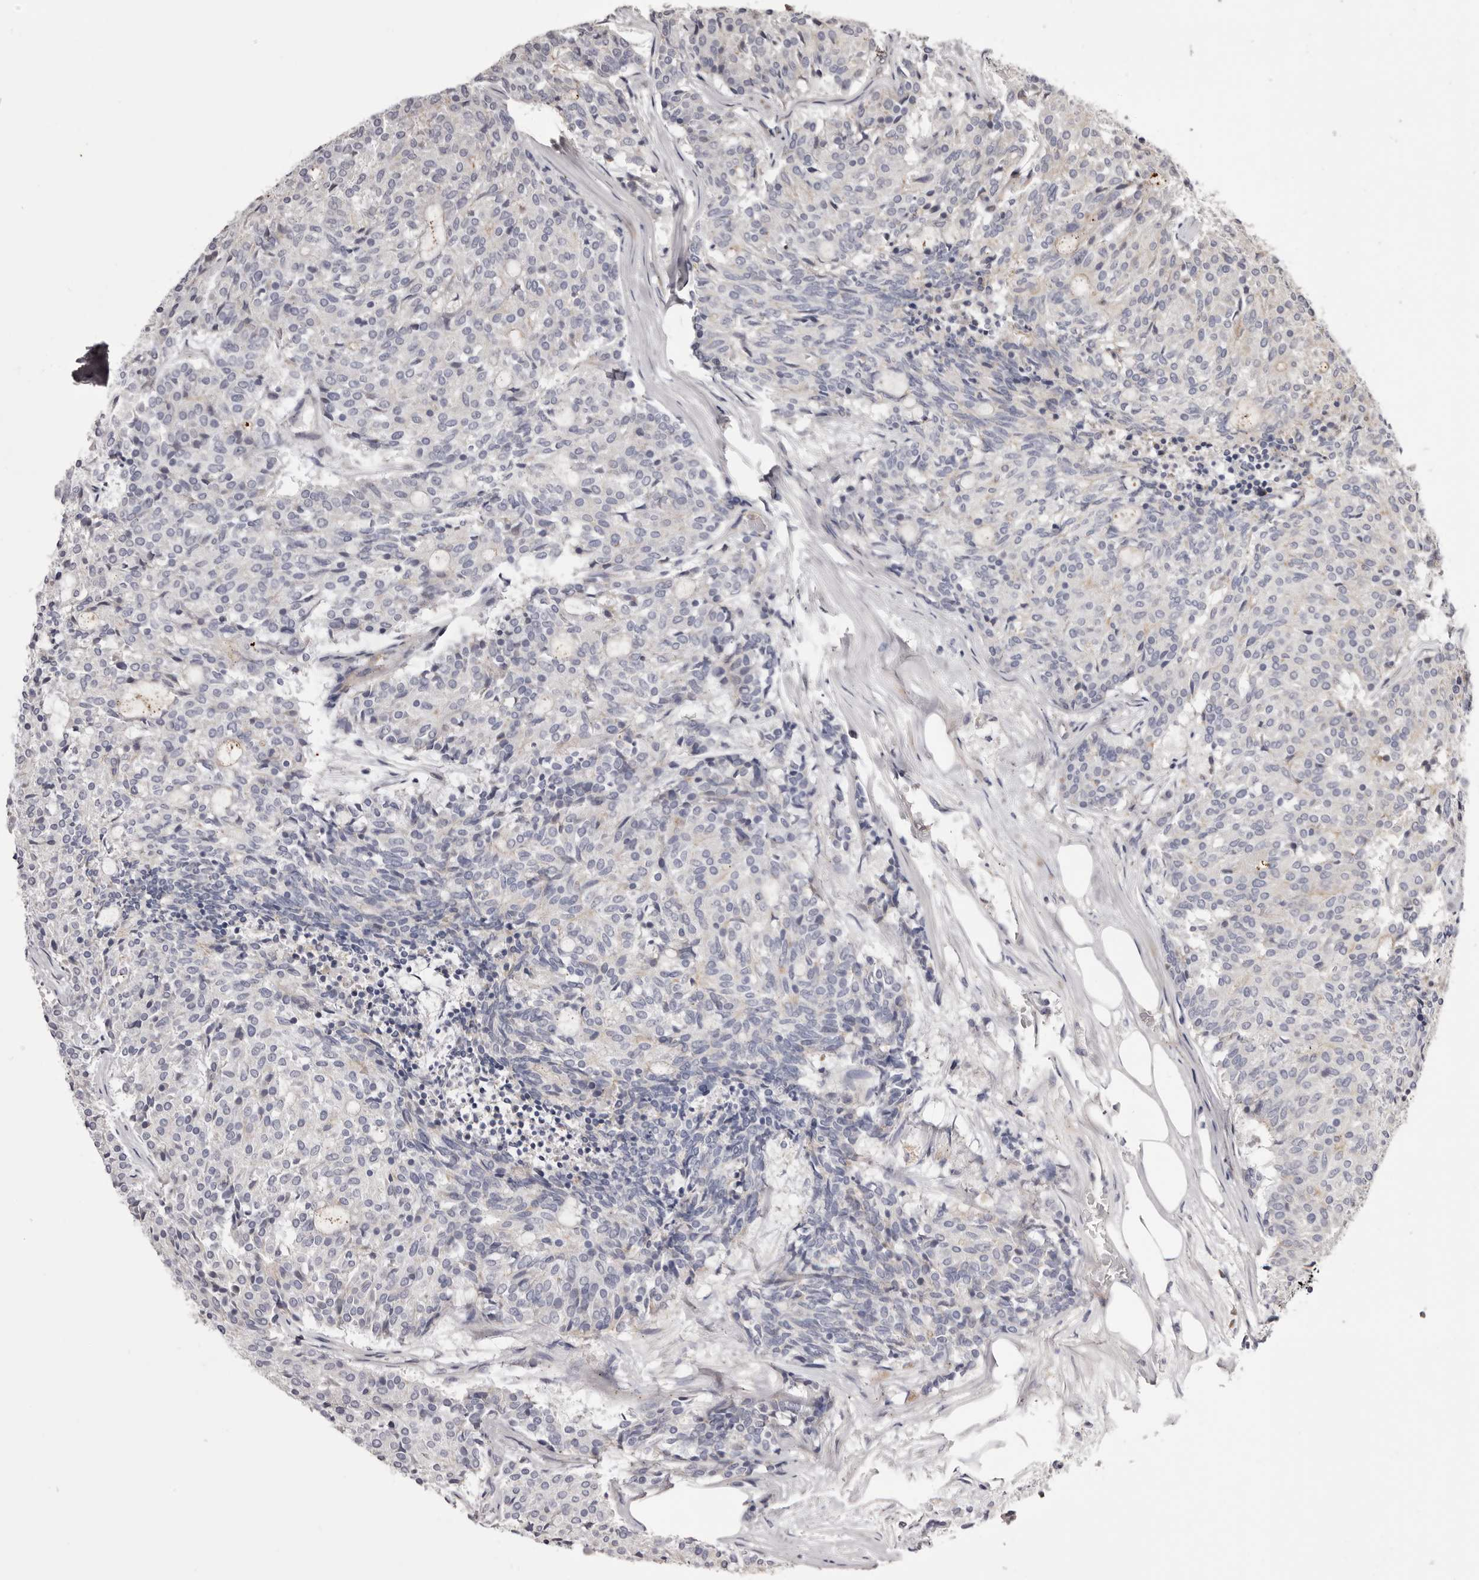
{"staining": {"intensity": "negative", "quantity": "none", "location": "none"}, "tissue": "carcinoid", "cell_type": "Tumor cells", "image_type": "cancer", "snomed": [{"axis": "morphology", "description": "Carcinoid, malignant, NOS"}, {"axis": "topography", "description": "Pancreas"}], "caption": "DAB immunohistochemical staining of carcinoid demonstrates no significant positivity in tumor cells.", "gene": "PEG10", "patient": {"sex": "female", "age": 54}}